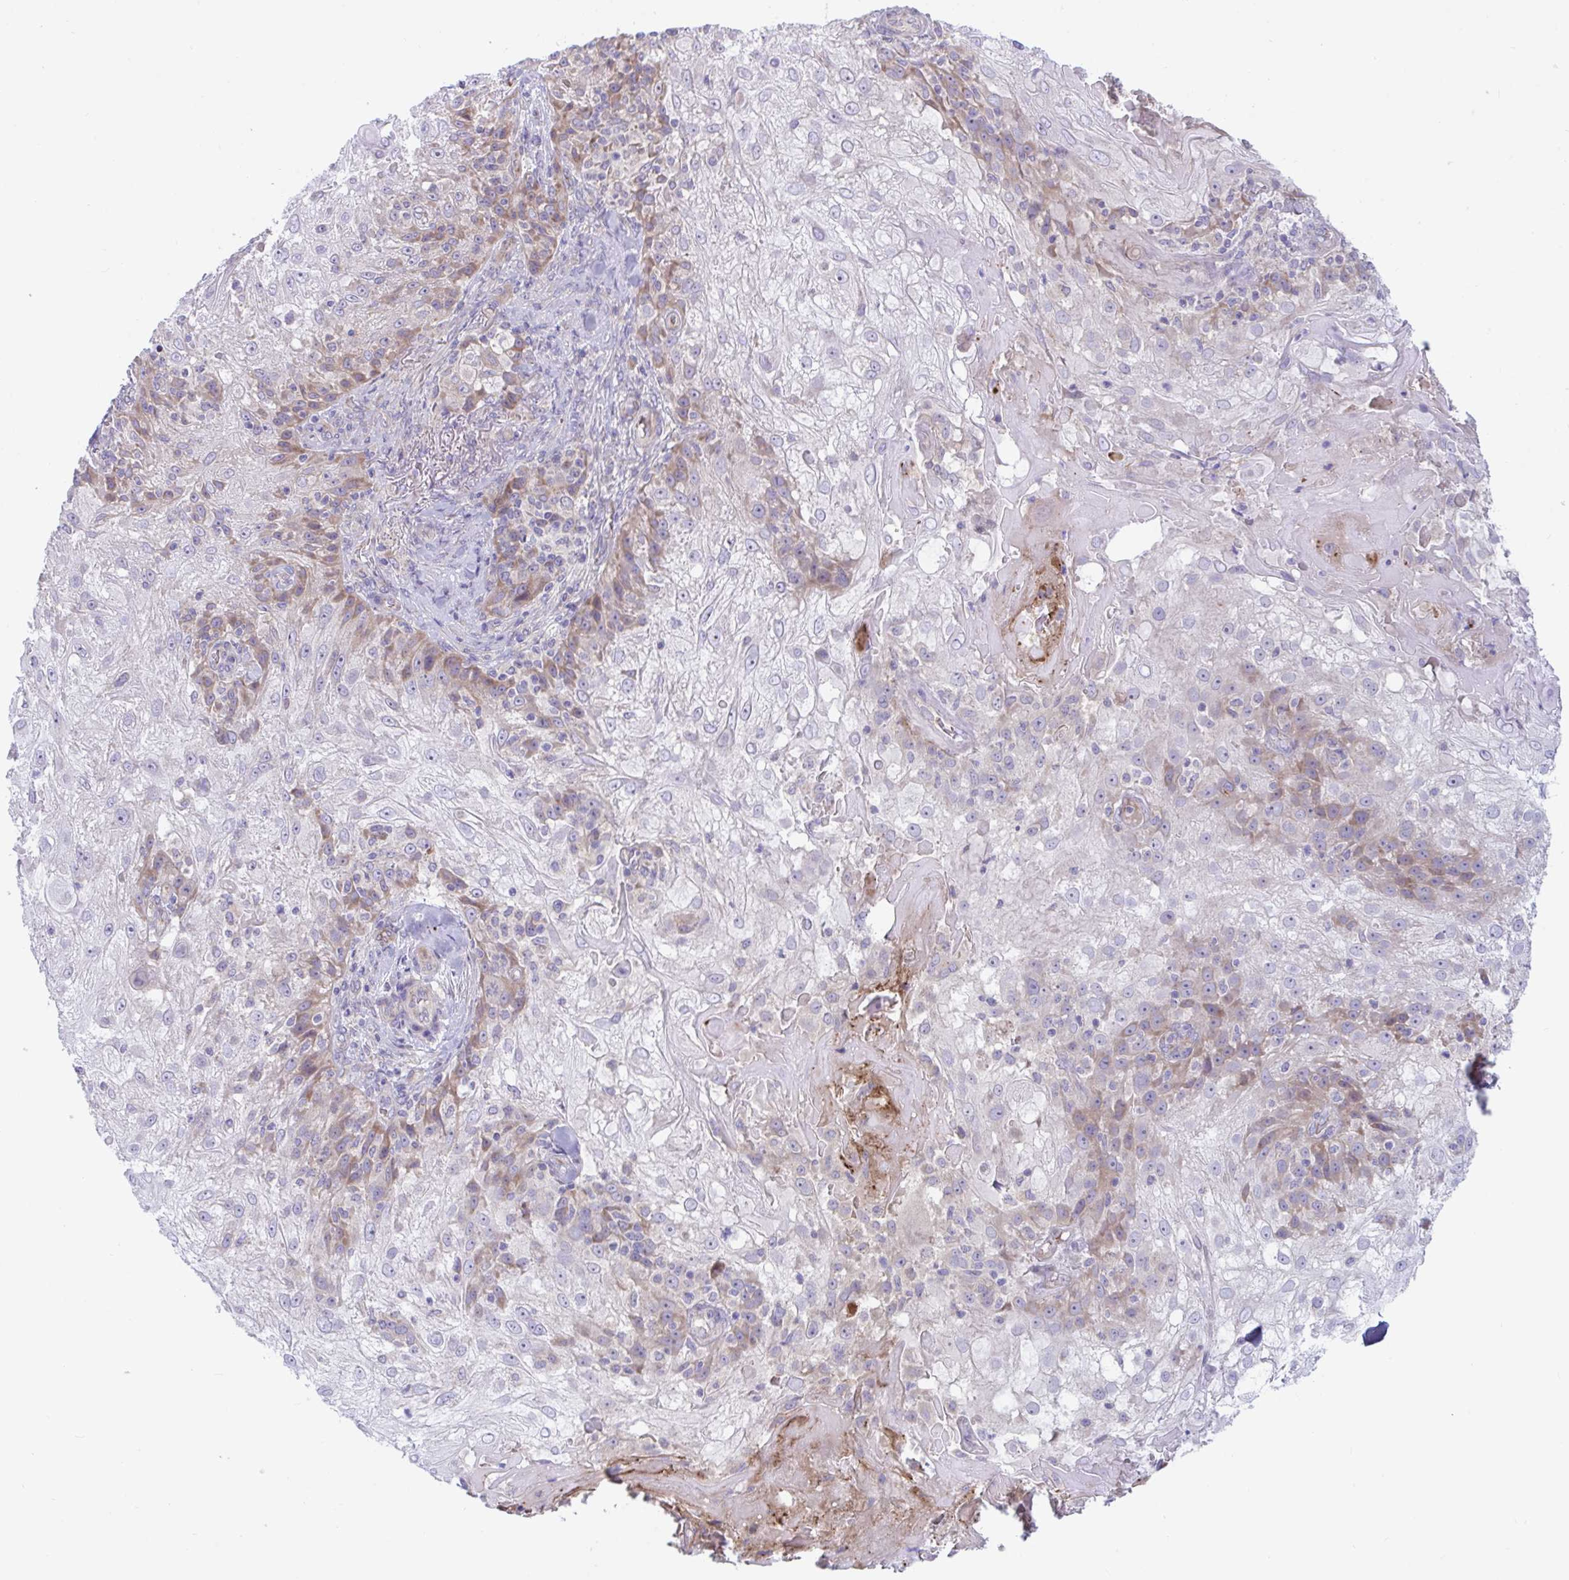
{"staining": {"intensity": "weak", "quantity": "<25%", "location": "cytoplasmic/membranous"}, "tissue": "skin cancer", "cell_type": "Tumor cells", "image_type": "cancer", "snomed": [{"axis": "morphology", "description": "Normal tissue, NOS"}, {"axis": "morphology", "description": "Squamous cell carcinoma, NOS"}, {"axis": "topography", "description": "Skin"}], "caption": "There is no significant positivity in tumor cells of skin cancer.", "gene": "IL37", "patient": {"sex": "female", "age": 83}}